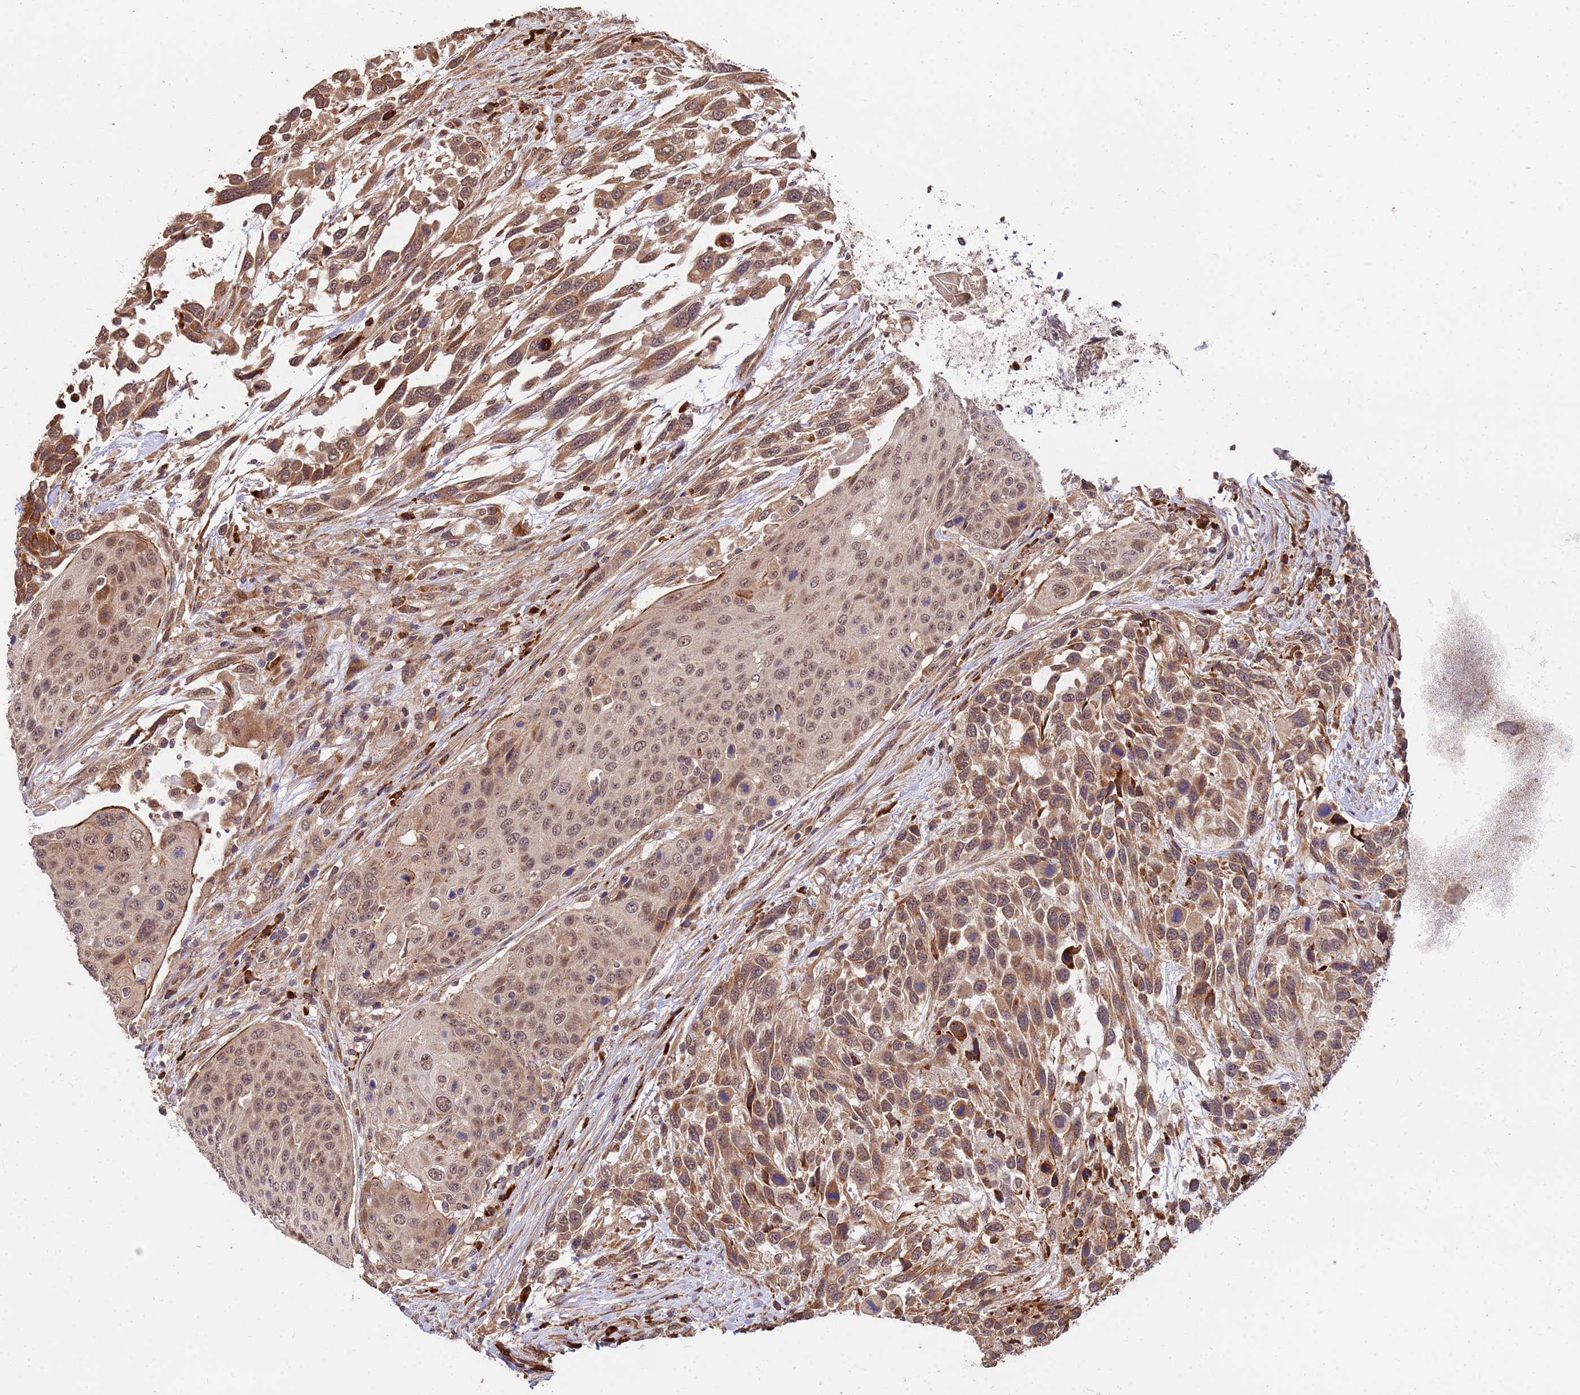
{"staining": {"intensity": "moderate", "quantity": ">75%", "location": "cytoplasmic/membranous,nuclear"}, "tissue": "urothelial cancer", "cell_type": "Tumor cells", "image_type": "cancer", "snomed": [{"axis": "morphology", "description": "Urothelial carcinoma, High grade"}, {"axis": "topography", "description": "Urinary bladder"}], "caption": "Immunohistochemistry of urothelial cancer demonstrates medium levels of moderate cytoplasmic/membranous and nuclear expression in about >75% of tumor cells. Using DAB (3,3'-diaminobenzidine) (brown) and hematoxylin (blue) stains, captured at high magnification using brightfield microscopy.", "gene": "ZNF619", "patient": {"sex": "female", "age": 70}}